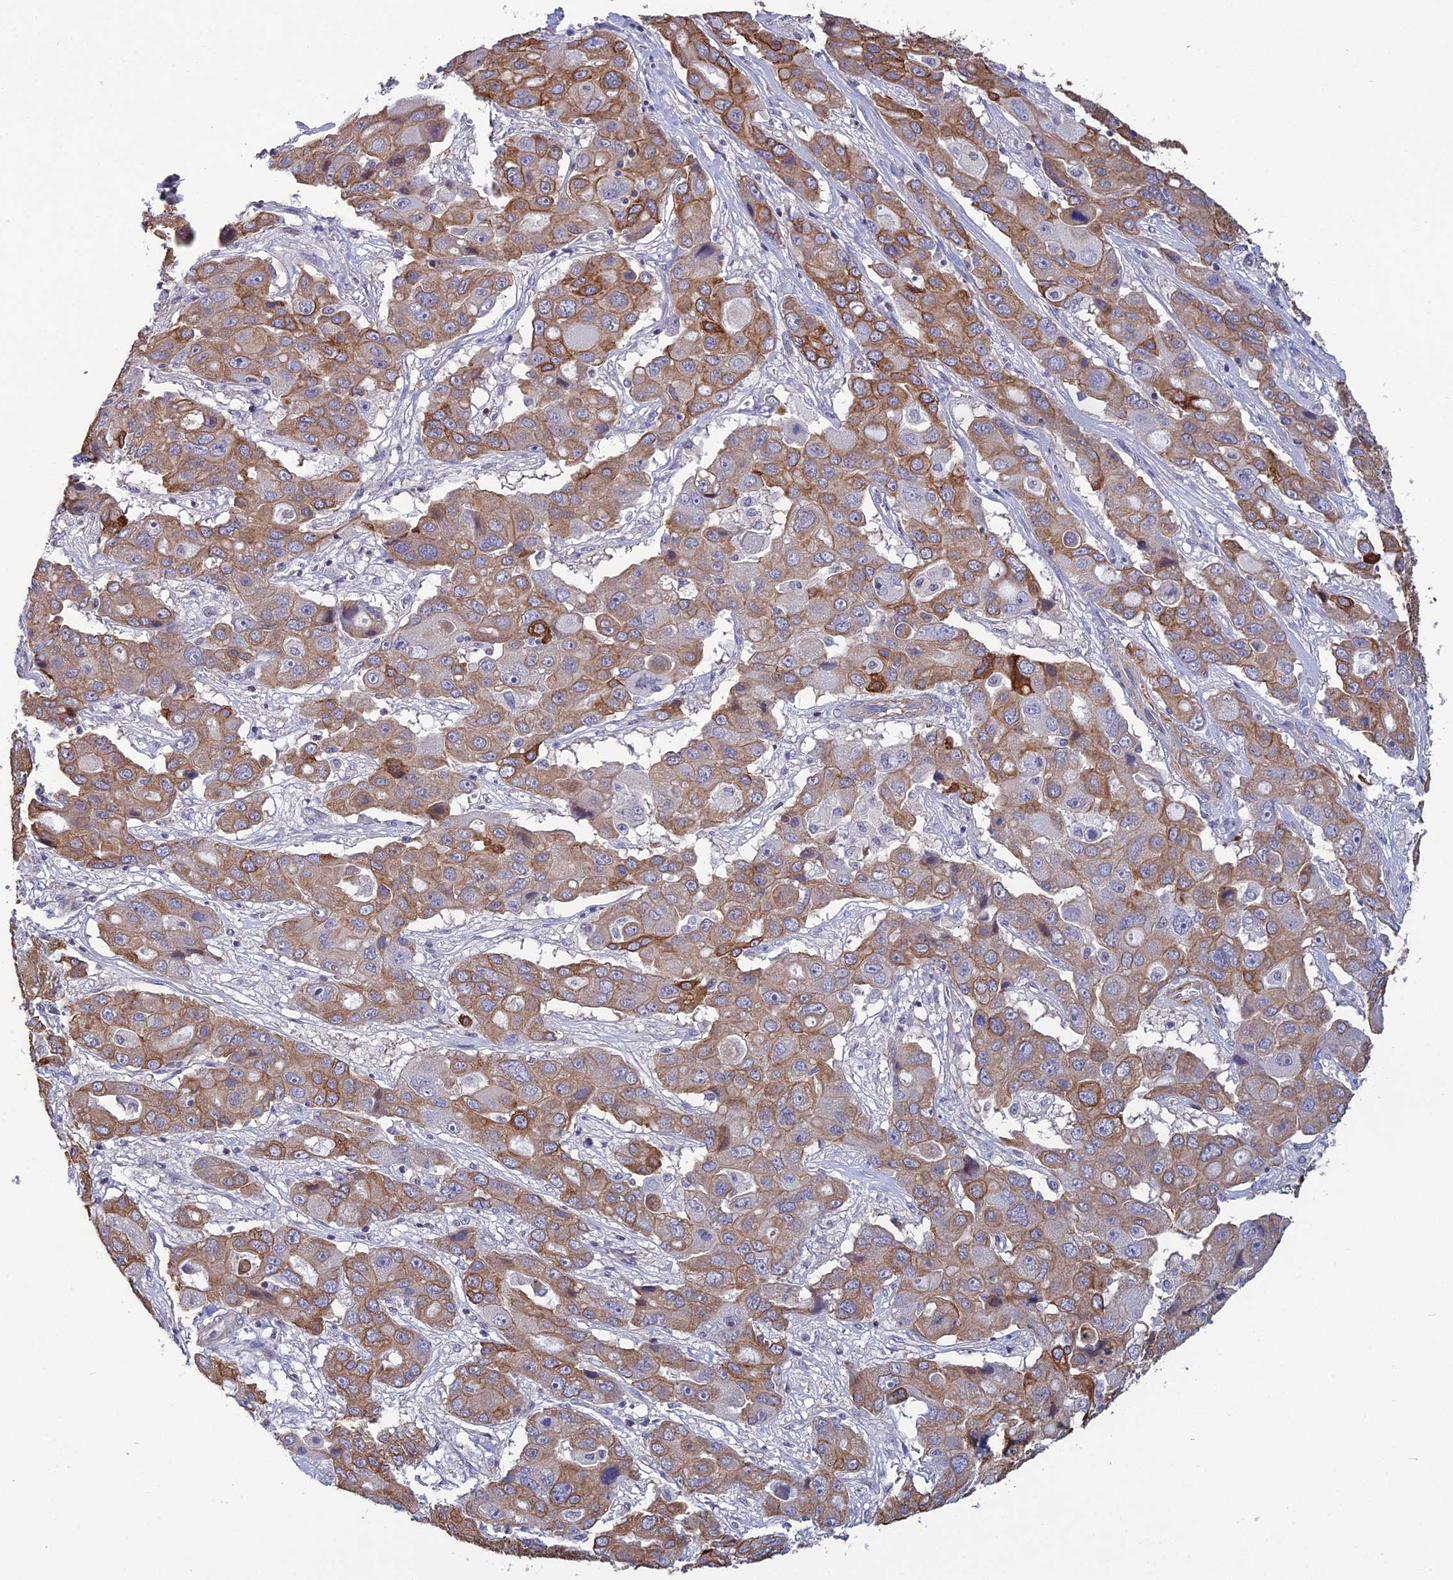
{"staining": {"intensity": "moderate", "quantity": ">75%", "location": "cytoplasmic/membranous"}, "tissue": "liver cancer", "cell_type": "Tumor cells", "image_type": "cancer", "snomed": [{"axis": "morphology", "description": "Cholangiocarcinoma"}, {"axis": "topography", "description": "Liver"}], "caption": "This histopathology image reveals IHC staining of cholangiocarcinoma (liver), with medium moderate cytoplasmic/membranous staining in approximately >75% of tumor cells.", "gene": "LZTS2", "patient": {"sex": "male", "age": 67}}